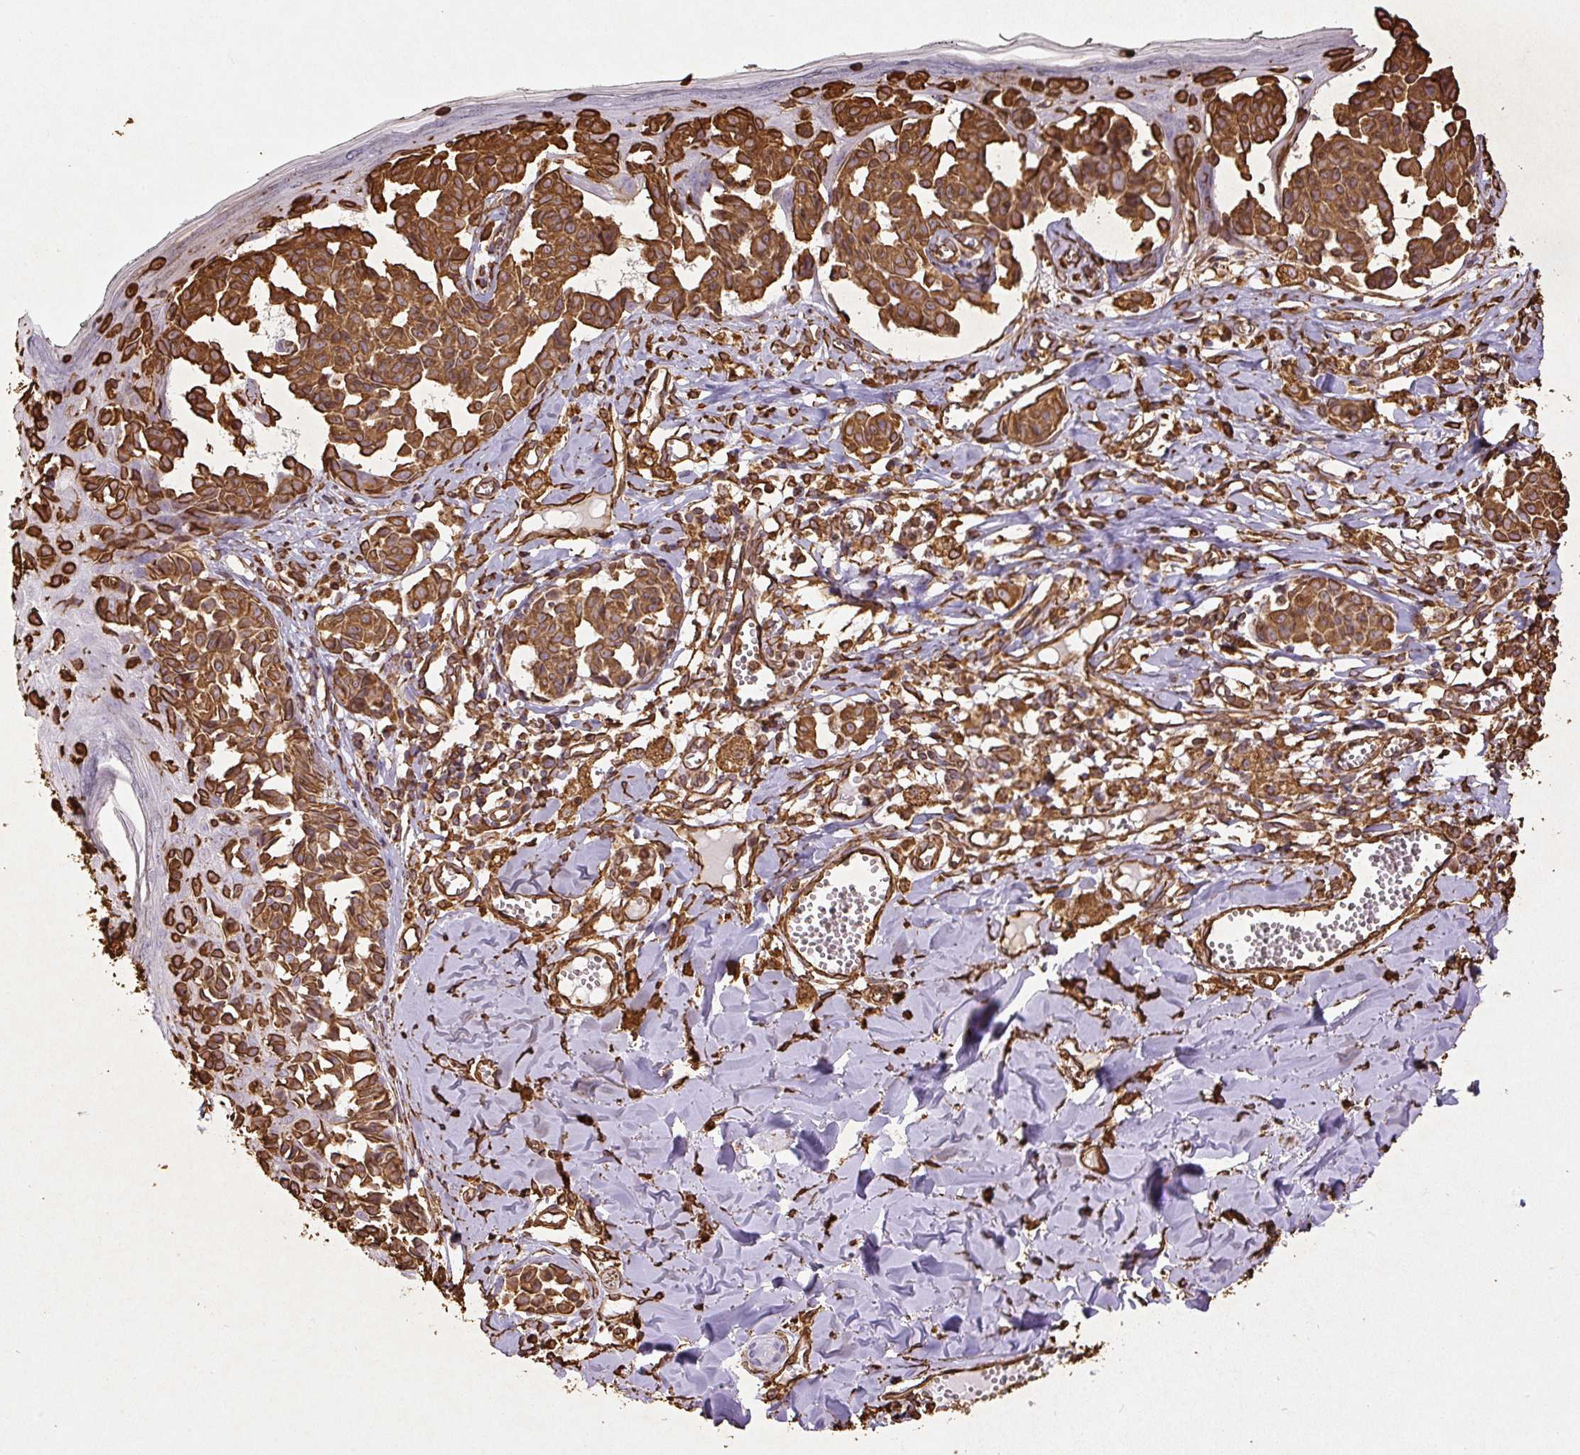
{"staining": {"intensity": "strong", "quantity": ">75%", "location": "cytoplasmic/membranous"}, "tissue": "melanoma", "cell_type": "Tumor cells", "image_type": "cancer", "snomed": [{"axis": "morphology", "description": "Malignant melanoma, NOS"}, {"axis": "topography", "description": "Skin"}], "caption": "Protein expression analysis of human malignant melanoma reveals strong cytoplasmic/membranous expression in approximately >75% of tumor cells.", "gene": "VIM", "patient": {"sex": "female", "age": 43}}